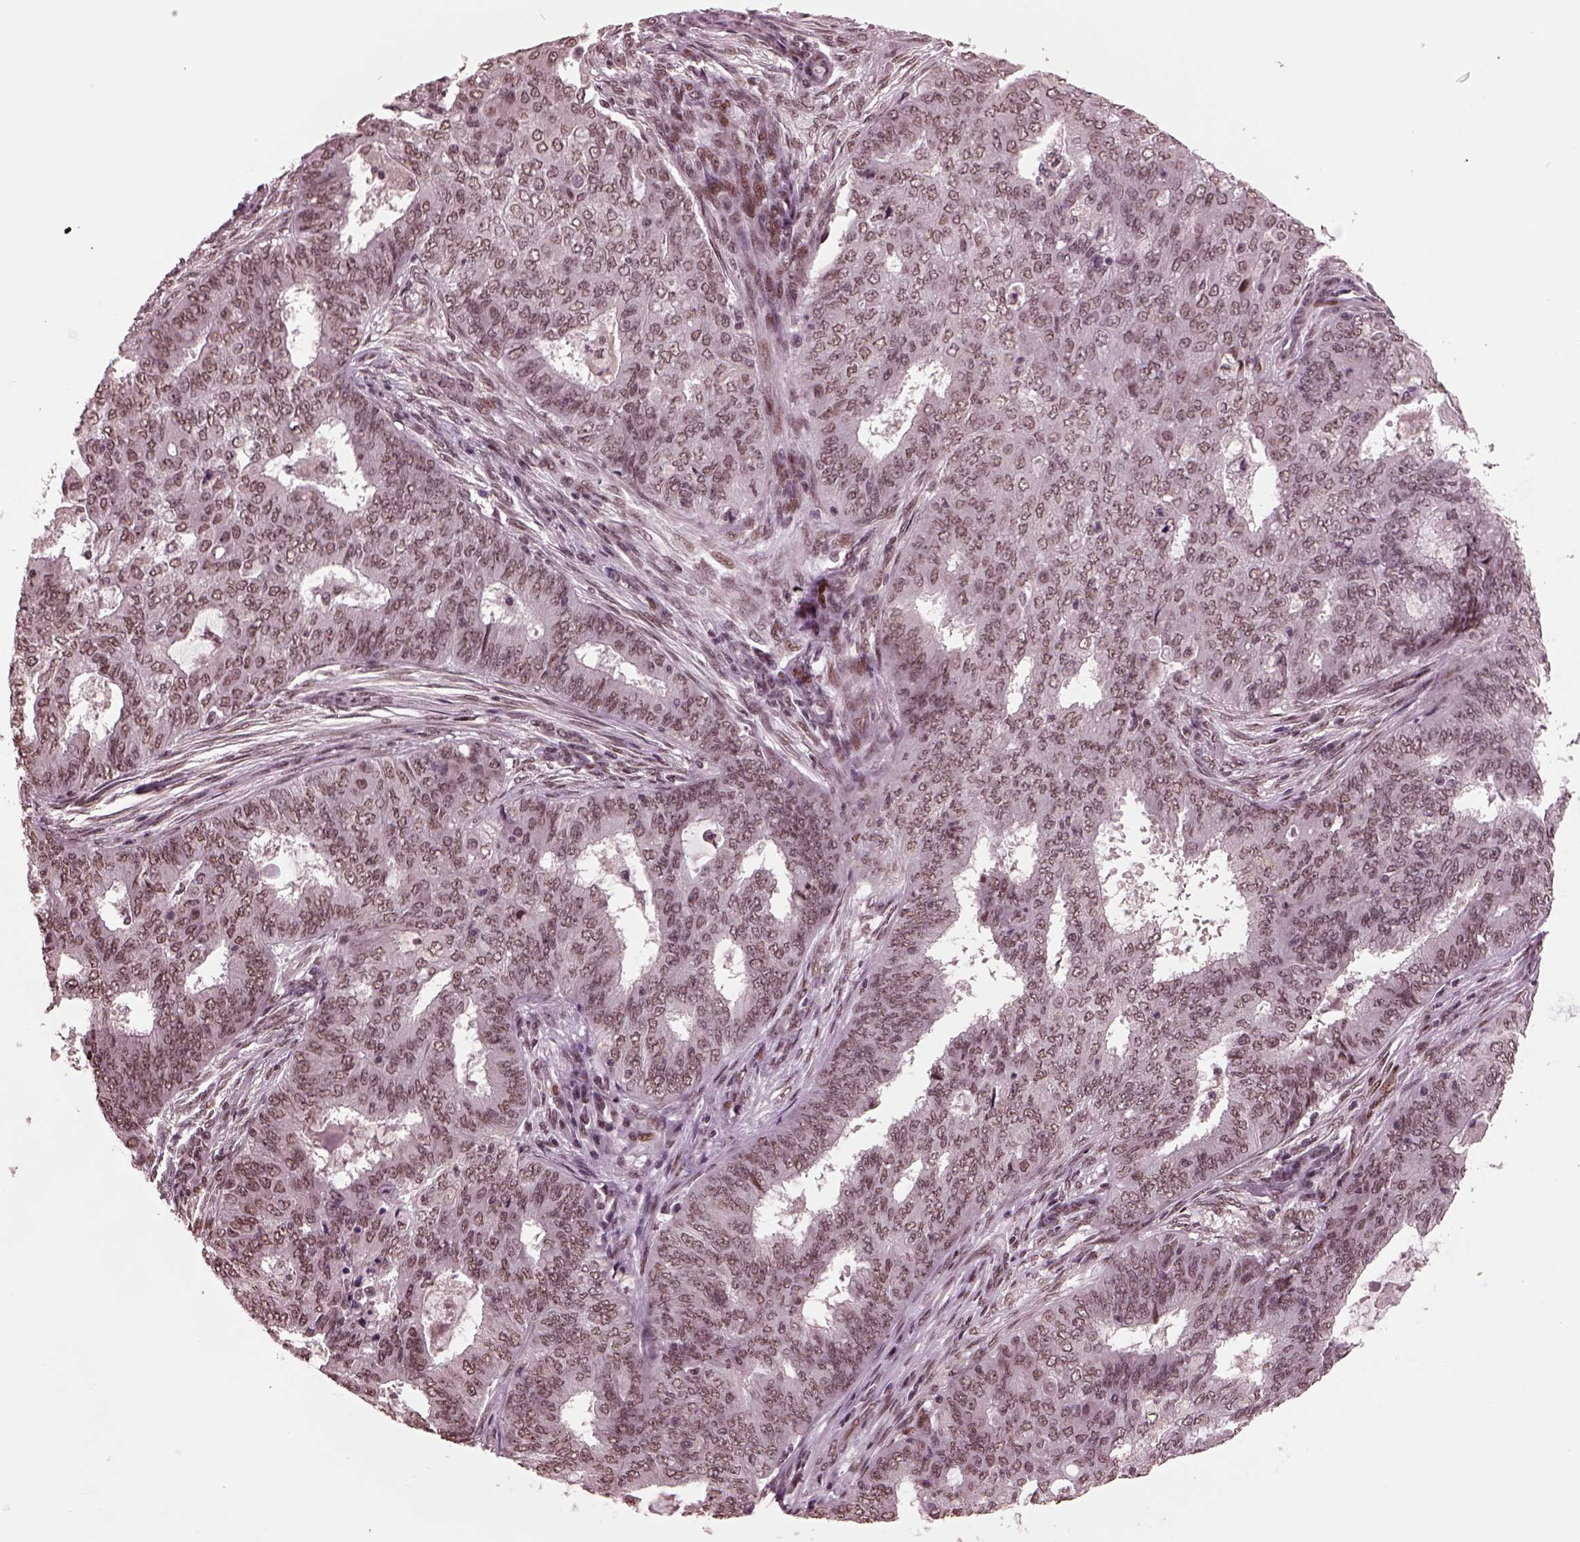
{"staining": {"intensity": "weak", "quantity": ">75%", "location": "nuclear"}, "tissue": "endometrial cancer", "cell_type": "Tumor cells", "image_type": "cancer", "snomed": [{"axis": "morphology", "description": "Adenocarcinoma, NOS"}, {"axis": "topography", "description": "Endometrium"}], "caption": "High-magnification brightfield microscopy of endometrial cancer stained with DAB (brown) and counterstained with hematoxylin (blue). tumor cells exhibit weak nuclear staining is identified in approximately>75% of cells. The staining was performed using DAB (3,3'-diaminobenzidine) to visualize the protein expression in brown, while the nuclei were stained in blue with hematoxylin (Magnification: 20x).", "gene": "NAP1L5", "patient": {"sex": "female", "age": 62}}